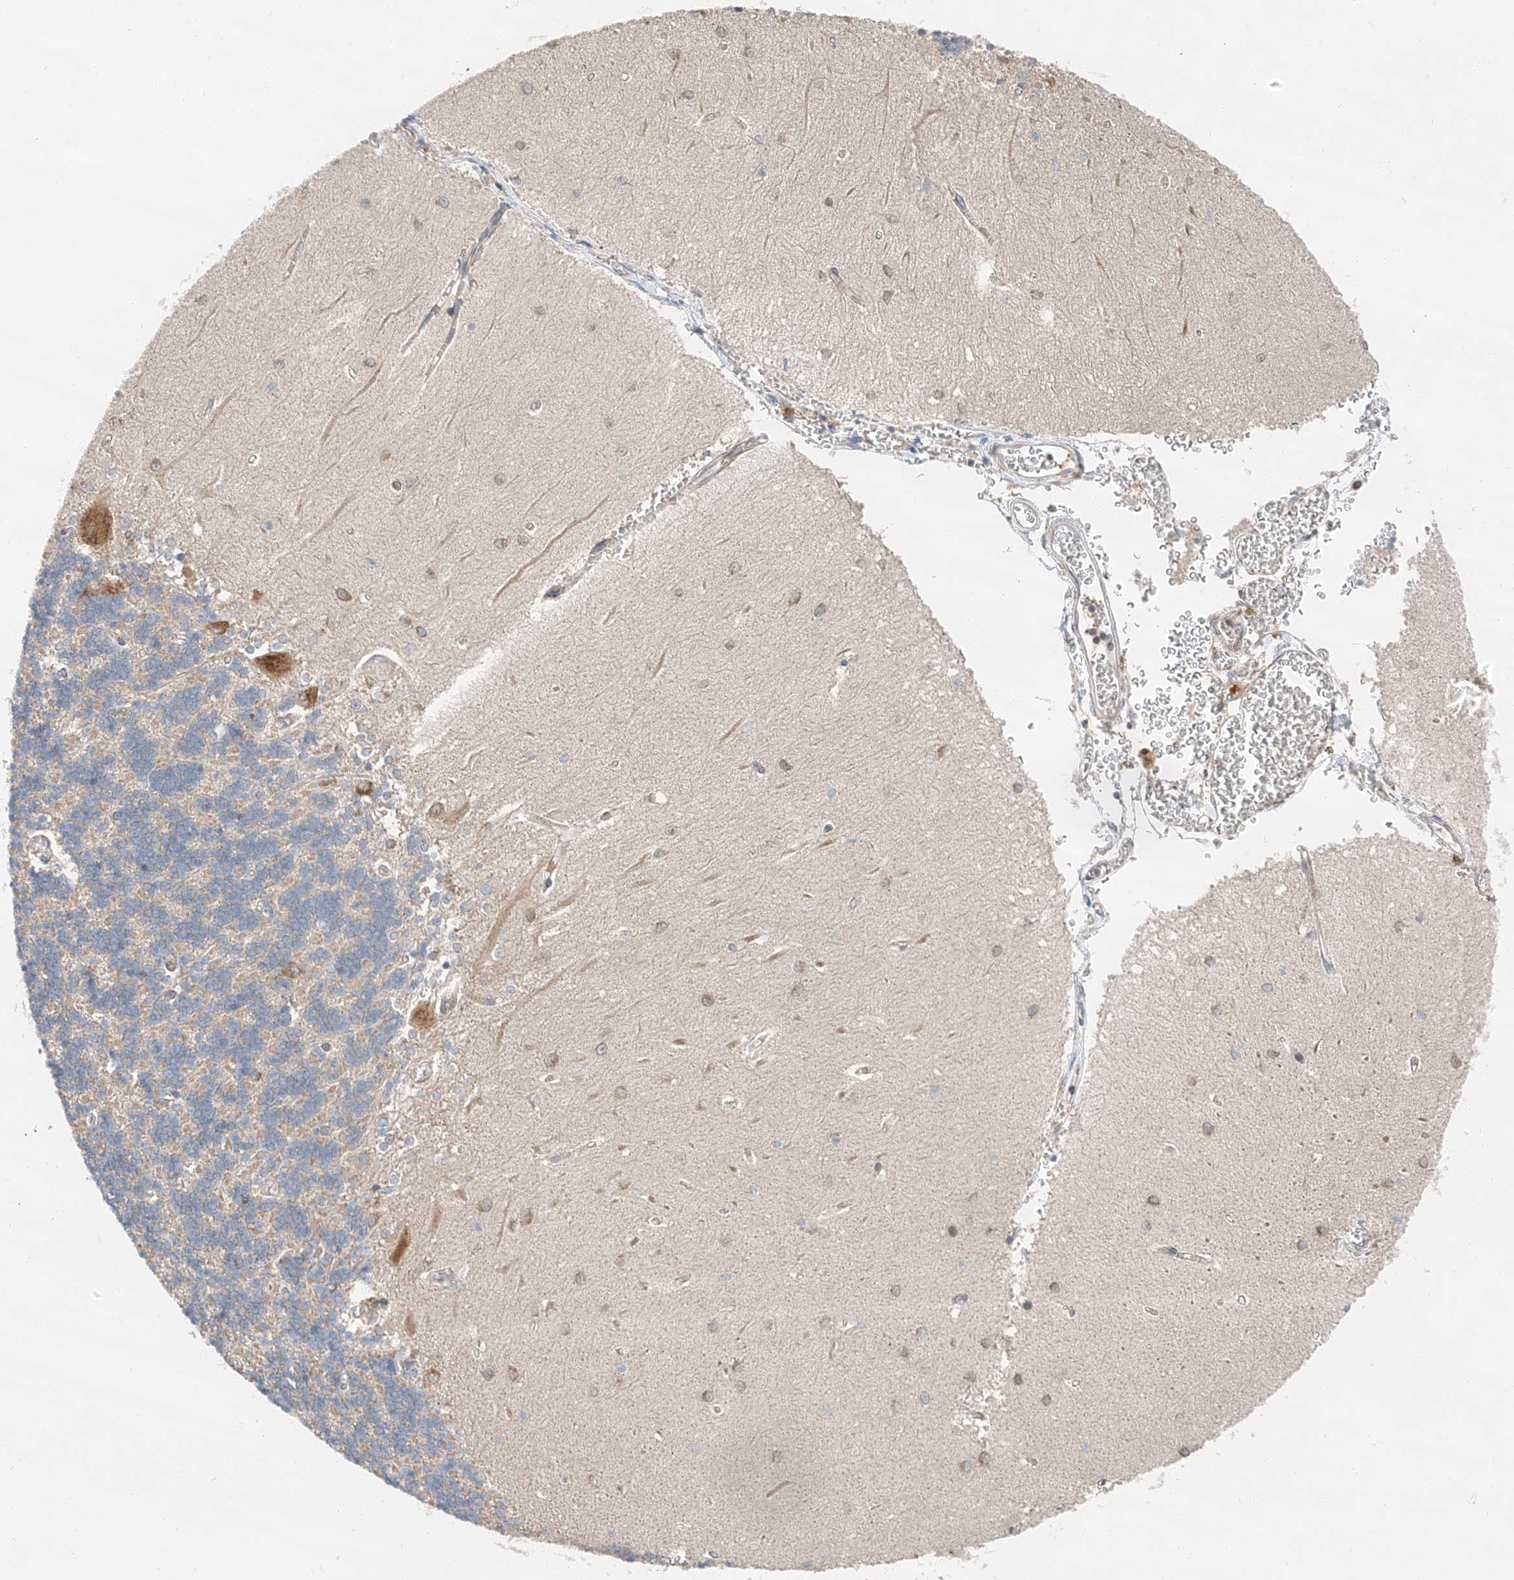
{"staining": {"intensity": "moderate", "quantity": "<25%", "location": "cytoplasmic/membranous"}, "tissue": "cerebellum", "cell_type": "Cells in granular layer", "image_type": "normal", "snomed": [{"axis": "morphology", "description": "Normal tissue, NOS"}, {"axis": "topography", "description": "Cerebellum"}], "caption": "This image exhibits immunohistochemistry staining of normal human cerebellum, with low moderate cytoplasmic/membranous expression in about <25% of cells in granular layer.", "gene": "ZC3H15", "patient": {"sex": "male", "age": 37}}